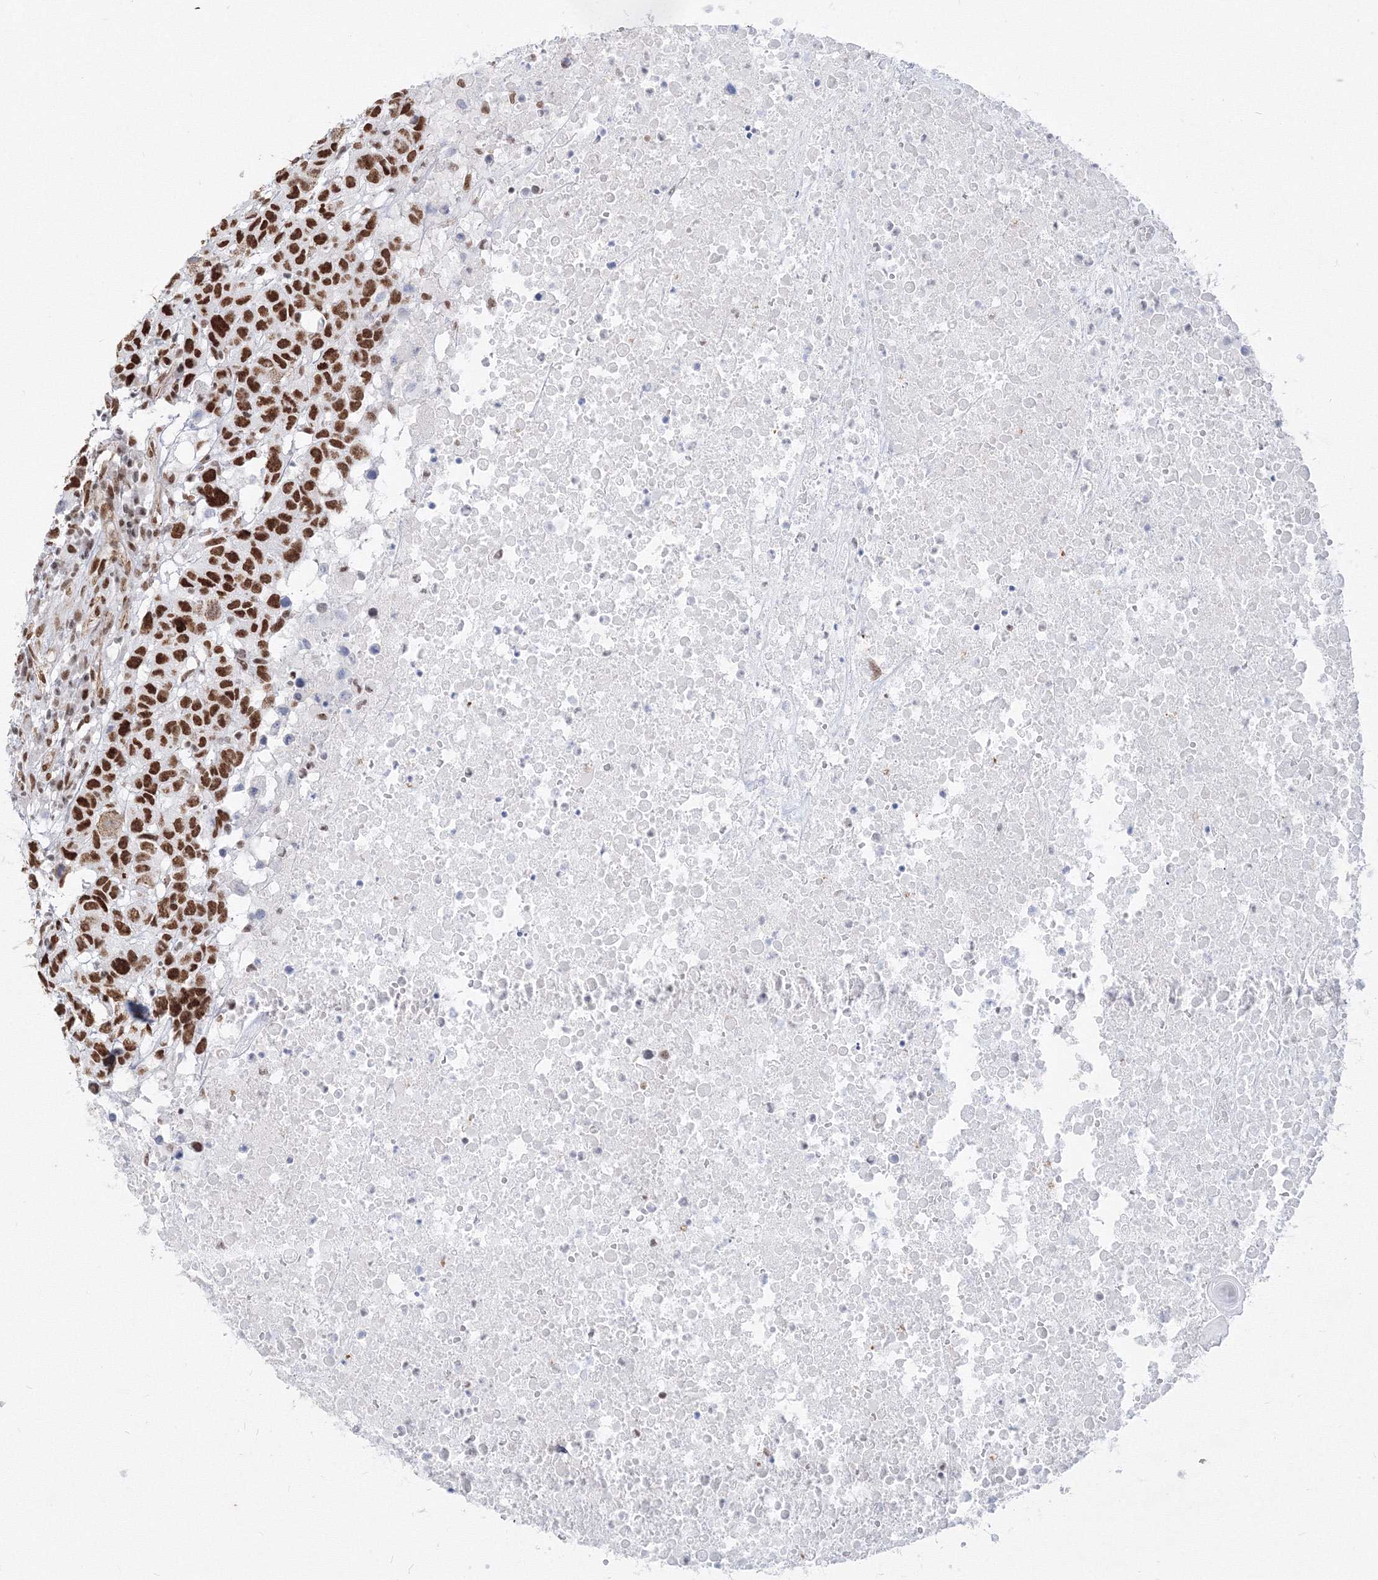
{"staining": {"intensity": "strong", "quantity": ">75%", "location": "nuclear"}, "tissue": "head and neck cancer", "cell_type": "Tumor cells", "image_type": "cancer", "snomed": [{"axis": "morphology", "description": "Squamous cell carcinoma, NOS"}, {"axis": "topography", "description": "Head-Neck"}], "caption": "High-power microscopy captured an immunohistochemistry micrograph of head and neck cancer (squamous cell carcinoma), revealing strong nuclear expression in about >75% of tumor cells.", "gene": "ZNF638", "patient": {"sex": "male", "age": 66}}